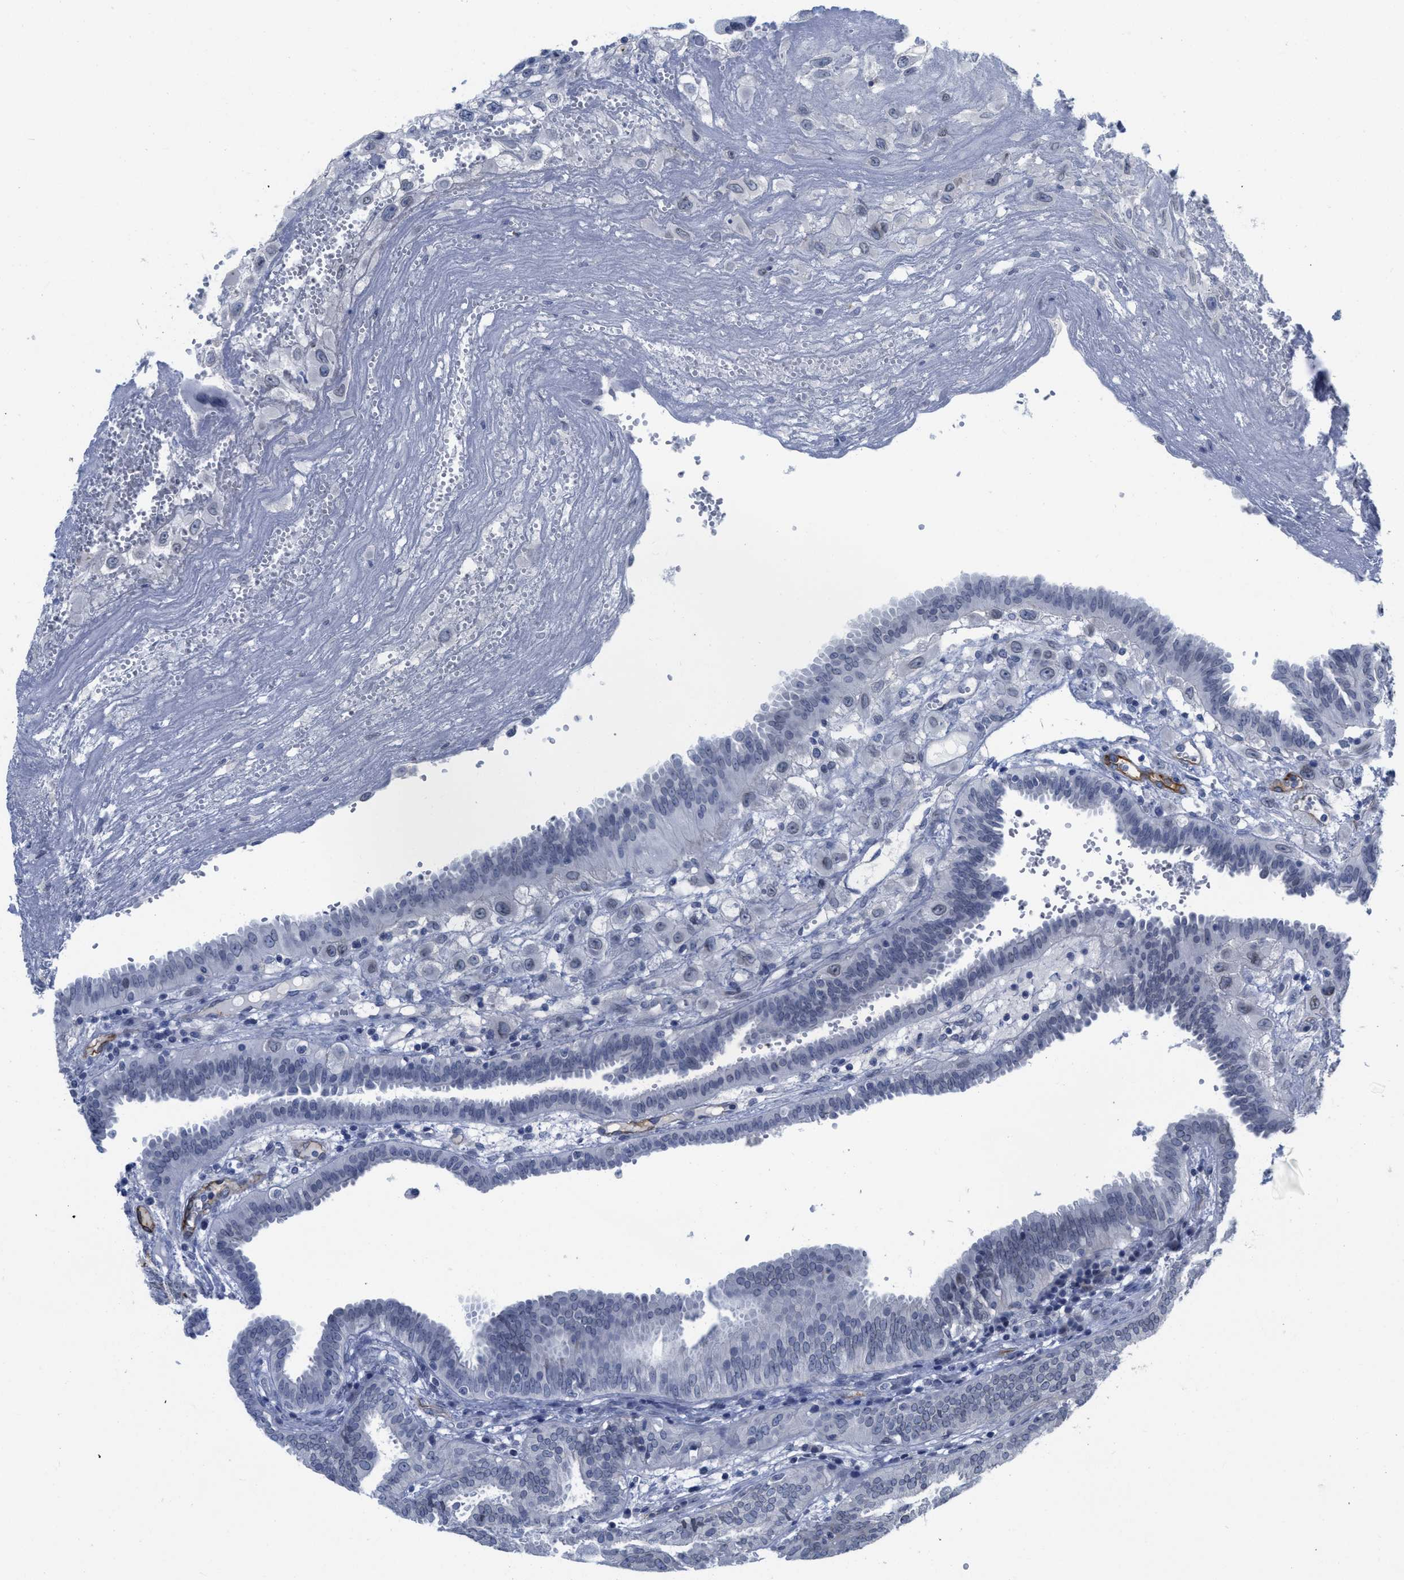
{"staining": {"intensity": "negative", "quantity": "none", "location": "none"}, "tissue": "fallopian tube", "cell_type": "Glandular cells", "image_type": "normal", "snomed": [{"axis": "morphology", "description": "Normal tissue, NOS"}, {"axis": "topography", "description": "Fallopian tube"}, {"axis": "topography", "description": "Placenta"}], "caption": "Immunohistochemistry (IHC) micrograph of normal human fallopian tube stained for a protein (brown), which exhibits no positivity in glandular cells.", "gene": "ACKR1", "patient": {"sex": "female", "age": 32}}